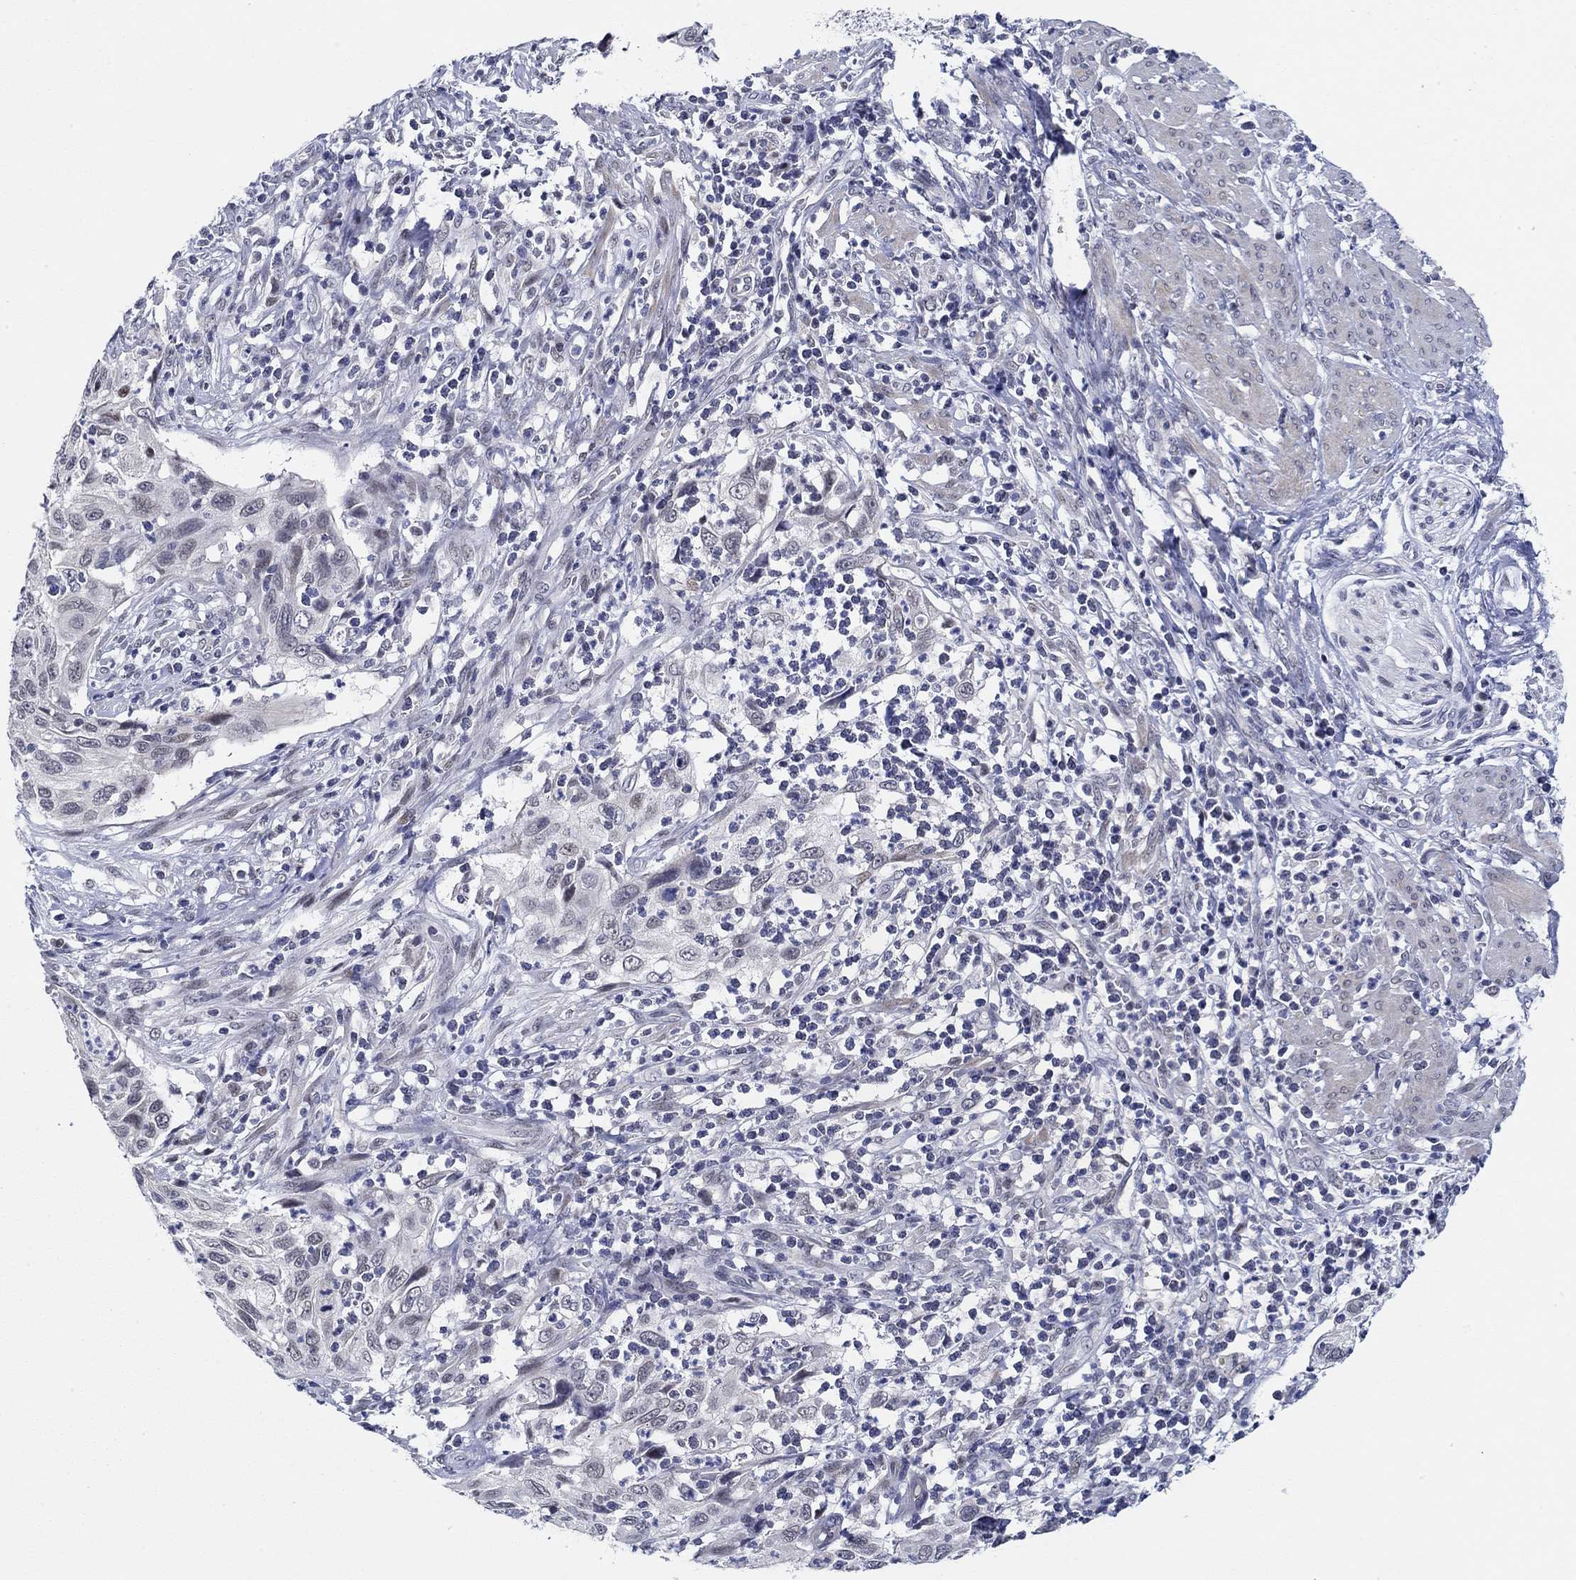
{"staining": {"intensity": "negative", "quantity": "none", "location": "none"}, "tissue": "cervical cancer", "cell_type": "Tumor cells", "image_type": "cancer", "snomed": [{"axis": "morphology", "description": "Squamous cell carcinoma, NOS"}, {"axis": "topography", "description": "Cervix"}], "caption": "The image displays no staining of tumor cells in cervical cancer.", "gene": "SLC34A1", "patient": {"sex": "female", "age": 70}}